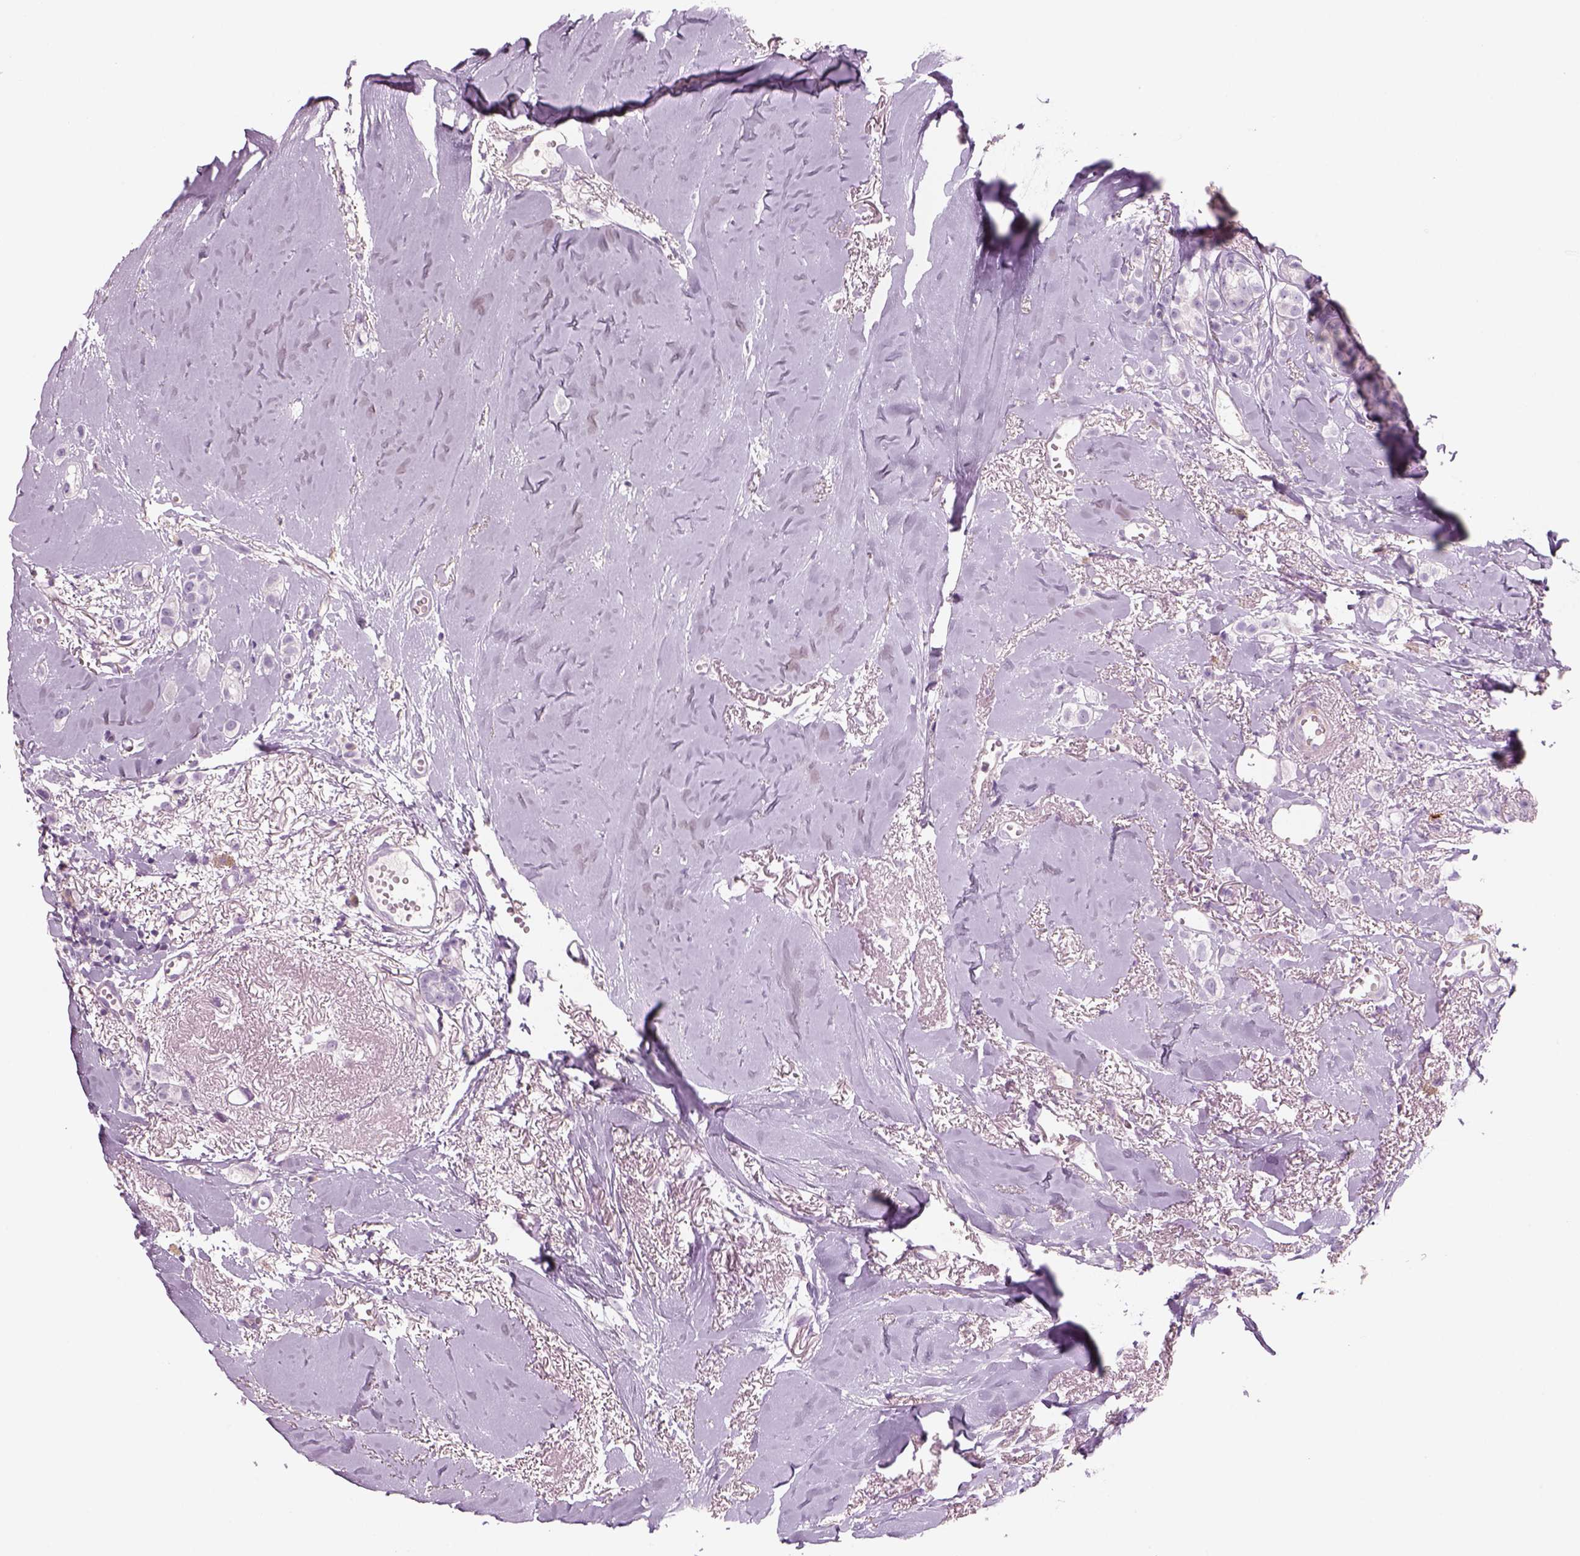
{"staining": {"intensity": "negative", "quantity": "none", "location": "none"}, "tissue": "breast cancer", "cell_type": "Tumor cells", "image_type": "cancer", "snomed": [{"axis": "morphology", "description": "Duct carcinoma"}, {"axis": "topography", "description": "Breast"}], "caption": "DAB (3,3'-diaminobenzidine) immunohistochemical staining of human breast cancer displays no significant expression in tumor cells. (DAB (3,3'-diaminobenzidine) immunohistochemistry (IHC) with hematoxylin counter stain).", "gene": "SLC1A7", "patient": {"sex": "female", "age": 85}}